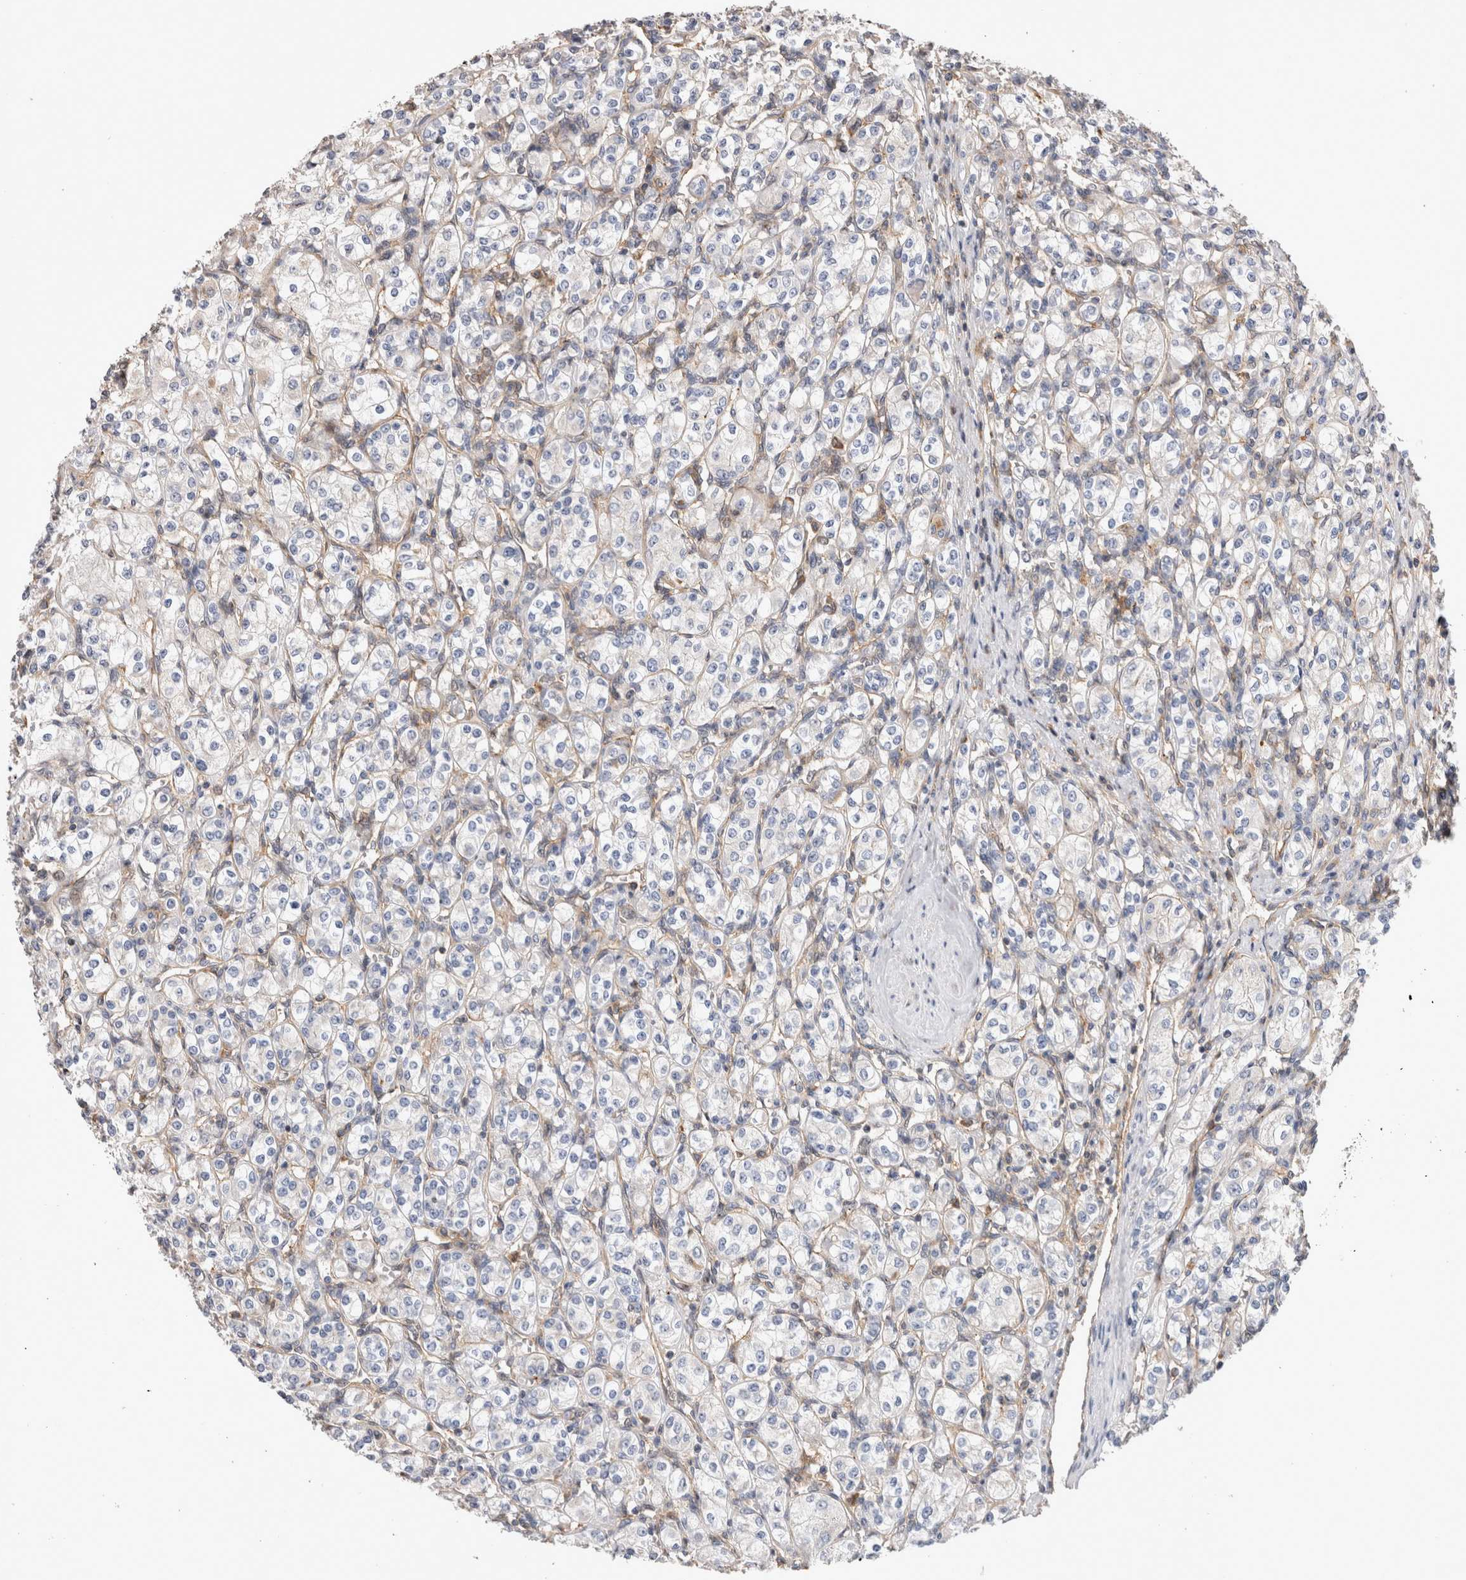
{"staining": {"intensity": "negative", "quantity": "none", "location": "none"}, "tissue": "renal cancer", "cell_type": "Tumor cells", "image_type": "cancer", "snomed": [{"axis": "morphology", "description": "Adenocarcinoma, NOS"}, {"axis": "topography", "description": "Kidney"}], "caption": "The immunohistochemistry (IHC) micrograph has no significant positivity in tumor cells of renal cancer (adenocarcinoma) tissue. Brightfield microscopy of immunohistochemistry (IHC) stained with DAB (brown) and hematoxylin (blue), captured at high magnification.", "gene": "BNIP2", "patient": {"sex": "male", "age": 77}}